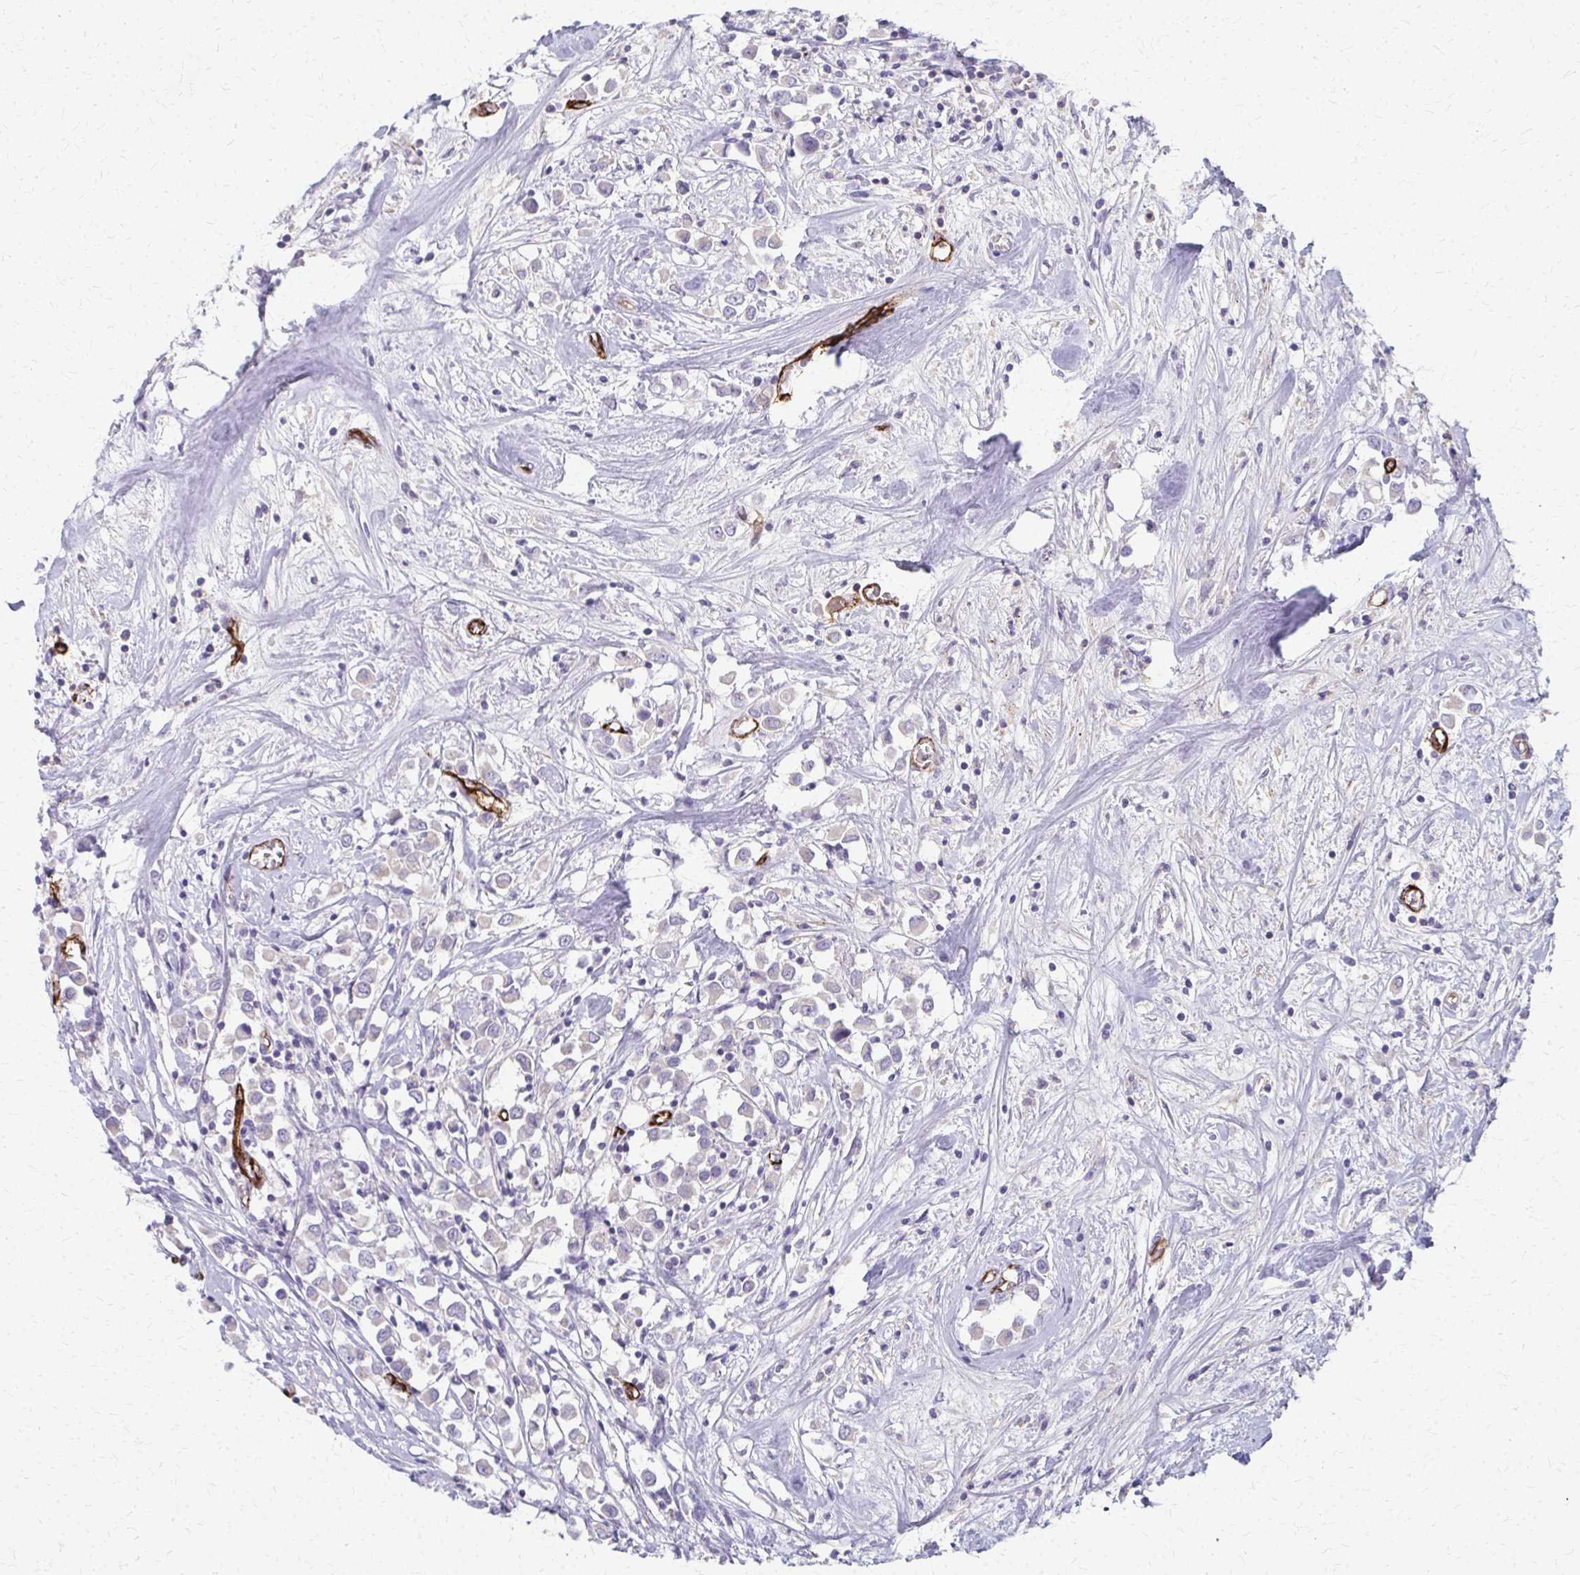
{"staining": {"intensity": "negative", "quantity": "none", "location": "none"}, "tissue": "breast cancer", "cell_type": "Tumor cells", "image_type": "cancer", "snomed": [{"axis": "morphology", "description": "Duct carcinoma"}, {"axis": "topography", "description": "Breast"}], "caption": "This is an IHC image of breast invasive ductal carcinoma. There is no positivity in tumor cells.", "gene": "ADIPOQ", "patient": {"sex": "female", "age": 61}}